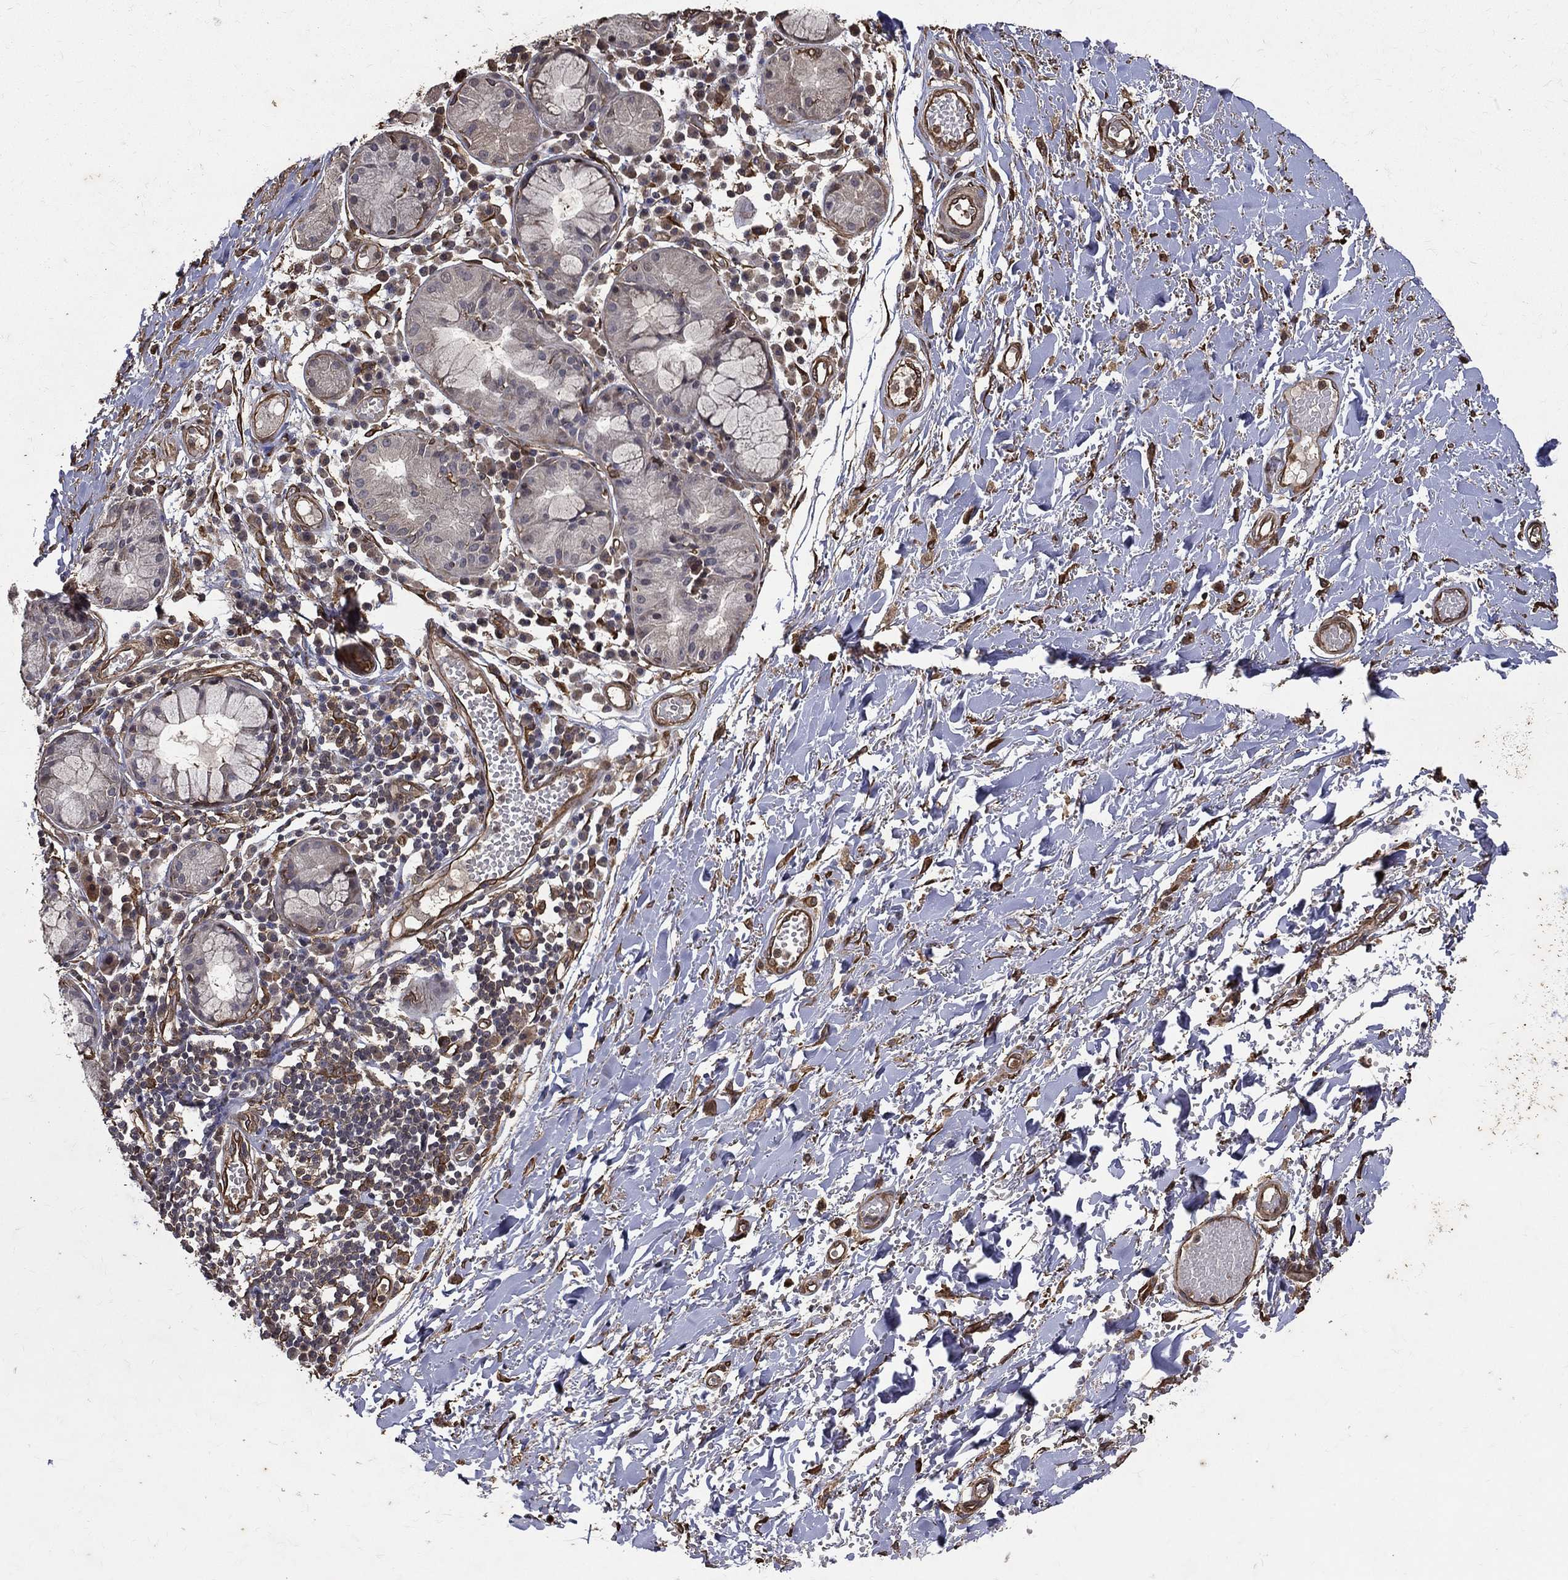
{"staining": {"intensity": "strong", "quantity": "<25%", "location": "nuclear"}, "tissue": "soft tissue", "cell_type": "Fibroblasts", "image_type": "normal", "snomed": [{"axis": "morphology", "description": "Normal tissue, NOS"}, {"axis": "topography", "description": "Cartilage tissue"}], "caption": "This image reveals IHC staining of unremarkable human soft tissue, with medium strong nuclear expression in about <25% of fibroblasts.", "gene": "DPYSL2", "patient": {"sex": "male", "age": 81}}